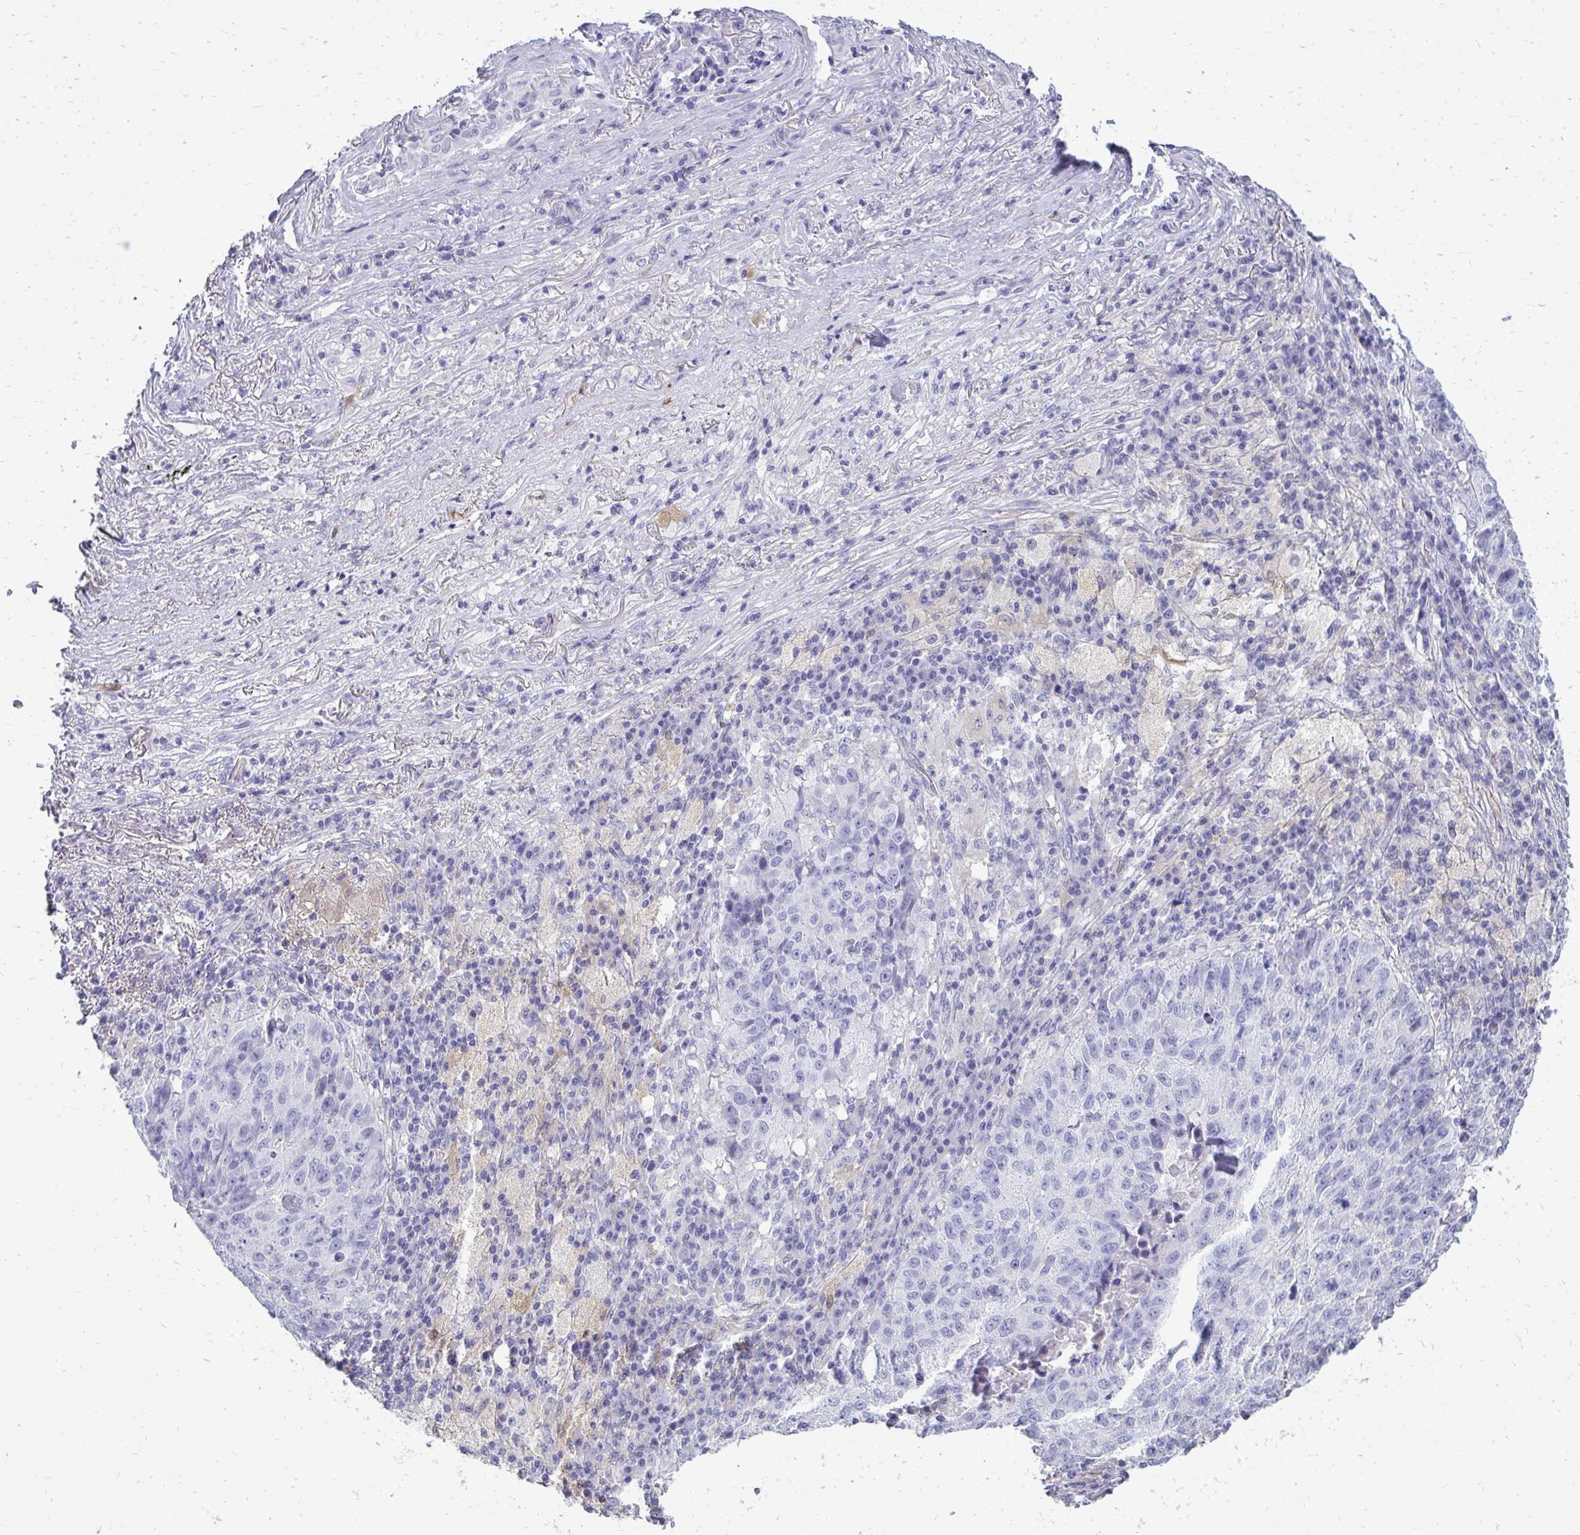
{"staining": {"intensity": "negative", "quantity": "none", "location": "none"}, "tissue": "lung cancer", "cell_type": "Tumor cells", "image_type": "cancer", "snomed": [{"axis": "morphology", "description": "Squamous cell carcinoma, NOS"}, {"axis": "topography", "description": "Lung"}], "caption": "A high-resolution image shows immunohistochemistry staining of lung cancer (squamous cell carcinoma), which shows no significant staining in tumor cells. (DAB (3,3'-diaminobenzidine) immunohistochemistry with hematoxylin counter stain).", "gene": "FABP3", "patient": {"sex": "male", "age": 73}}